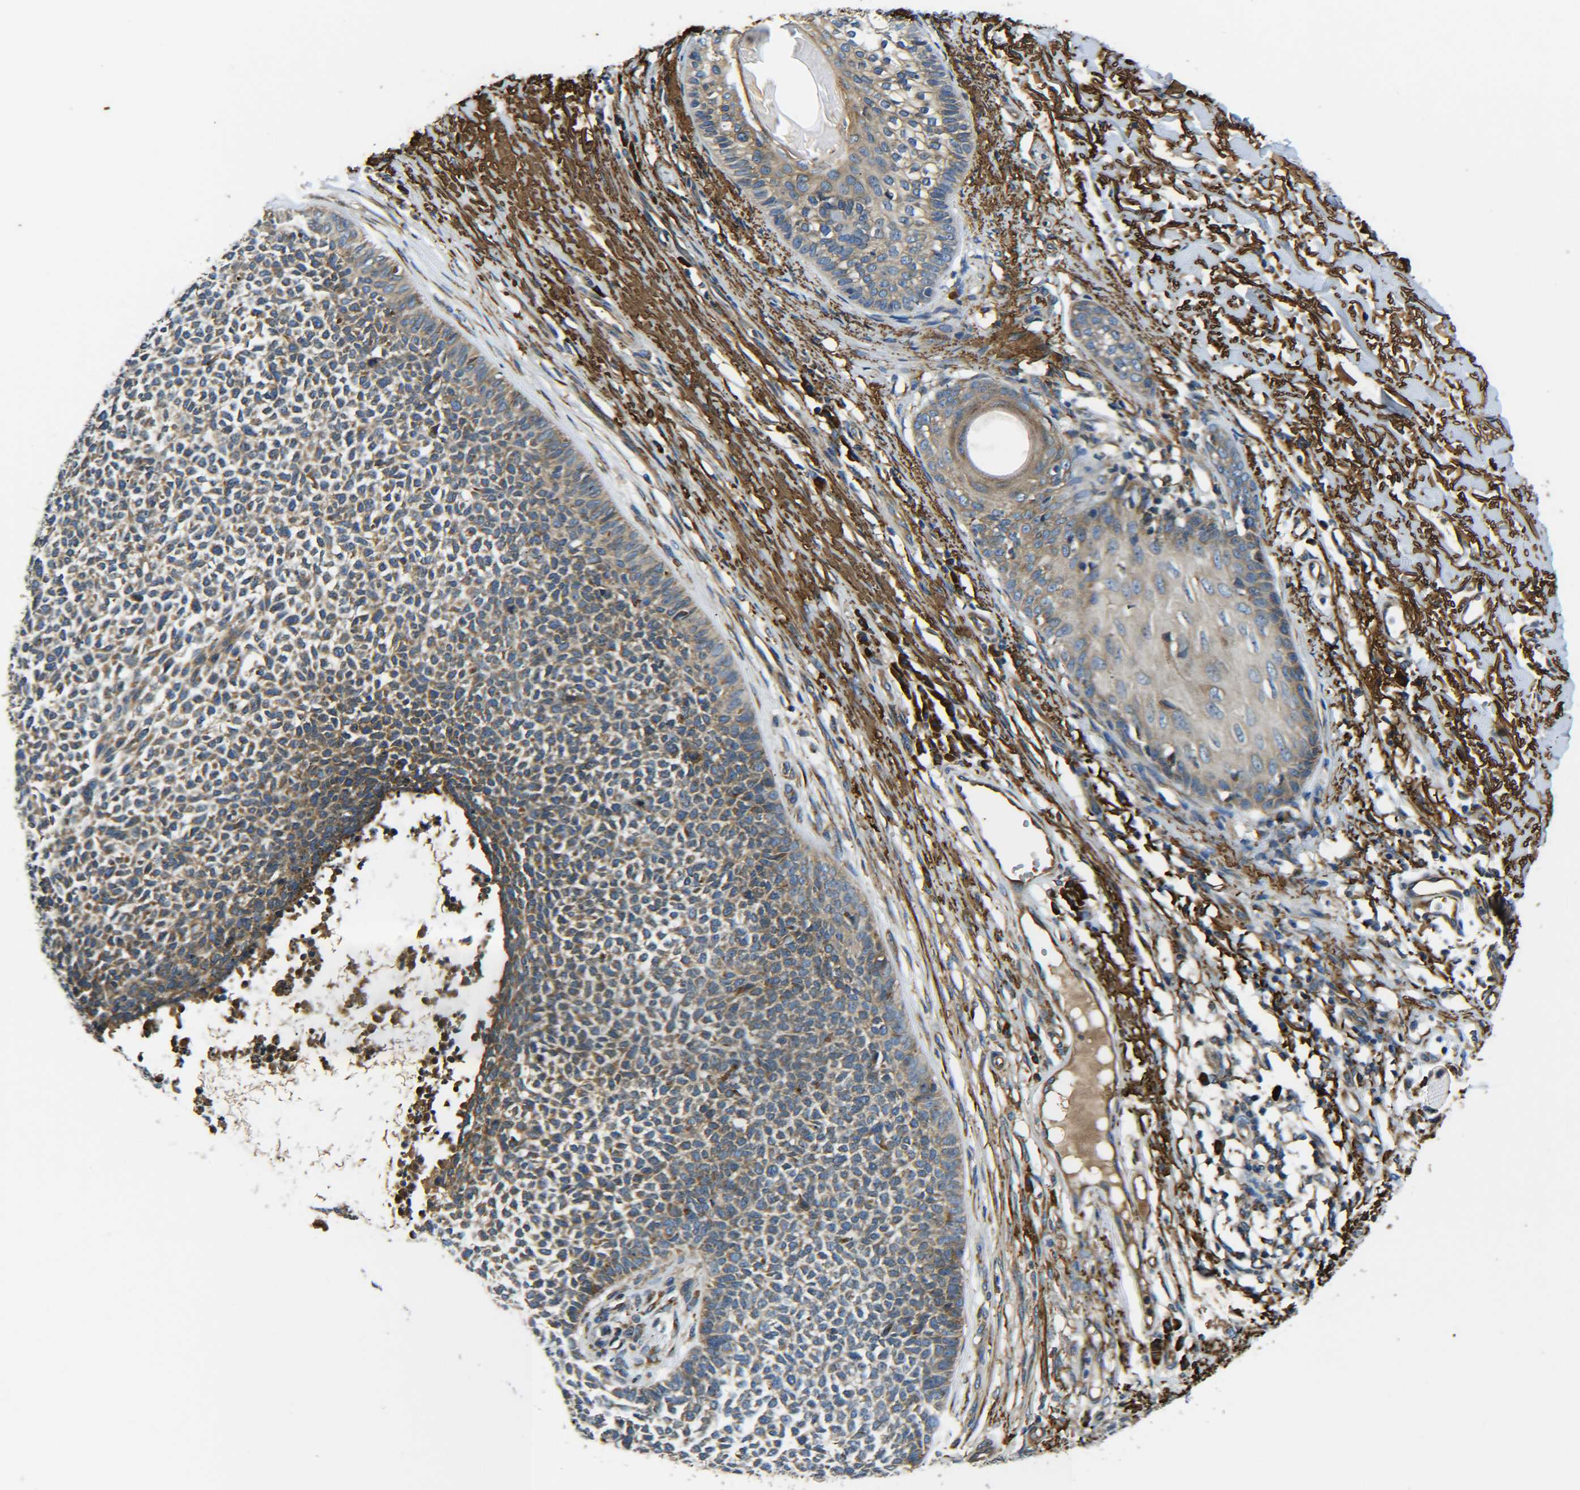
{"staining": {"intensity": "moderate", "quantity": "25%-75%", "location": "cytoplasmic/membranous"}, "tissue": "skin cancer", "cell_type": "Tumor cells", "image_type": "cancer", "snomed": [{"axis": "morphology", "description": "Basal cell carcinoma"}, {"axis": "topography", "description": "Skin"}], "caption": "Brown immunohistochemical staining in basal cell carcinoma (skin) shows moderate cytoplasmic/membranous staining in about 25%-75% of tumor cells. (DAB = brown stain, brightfield microscopy at high magnification).", "gene": "PREB", "patient": {"sex": "female", "age": 84}}